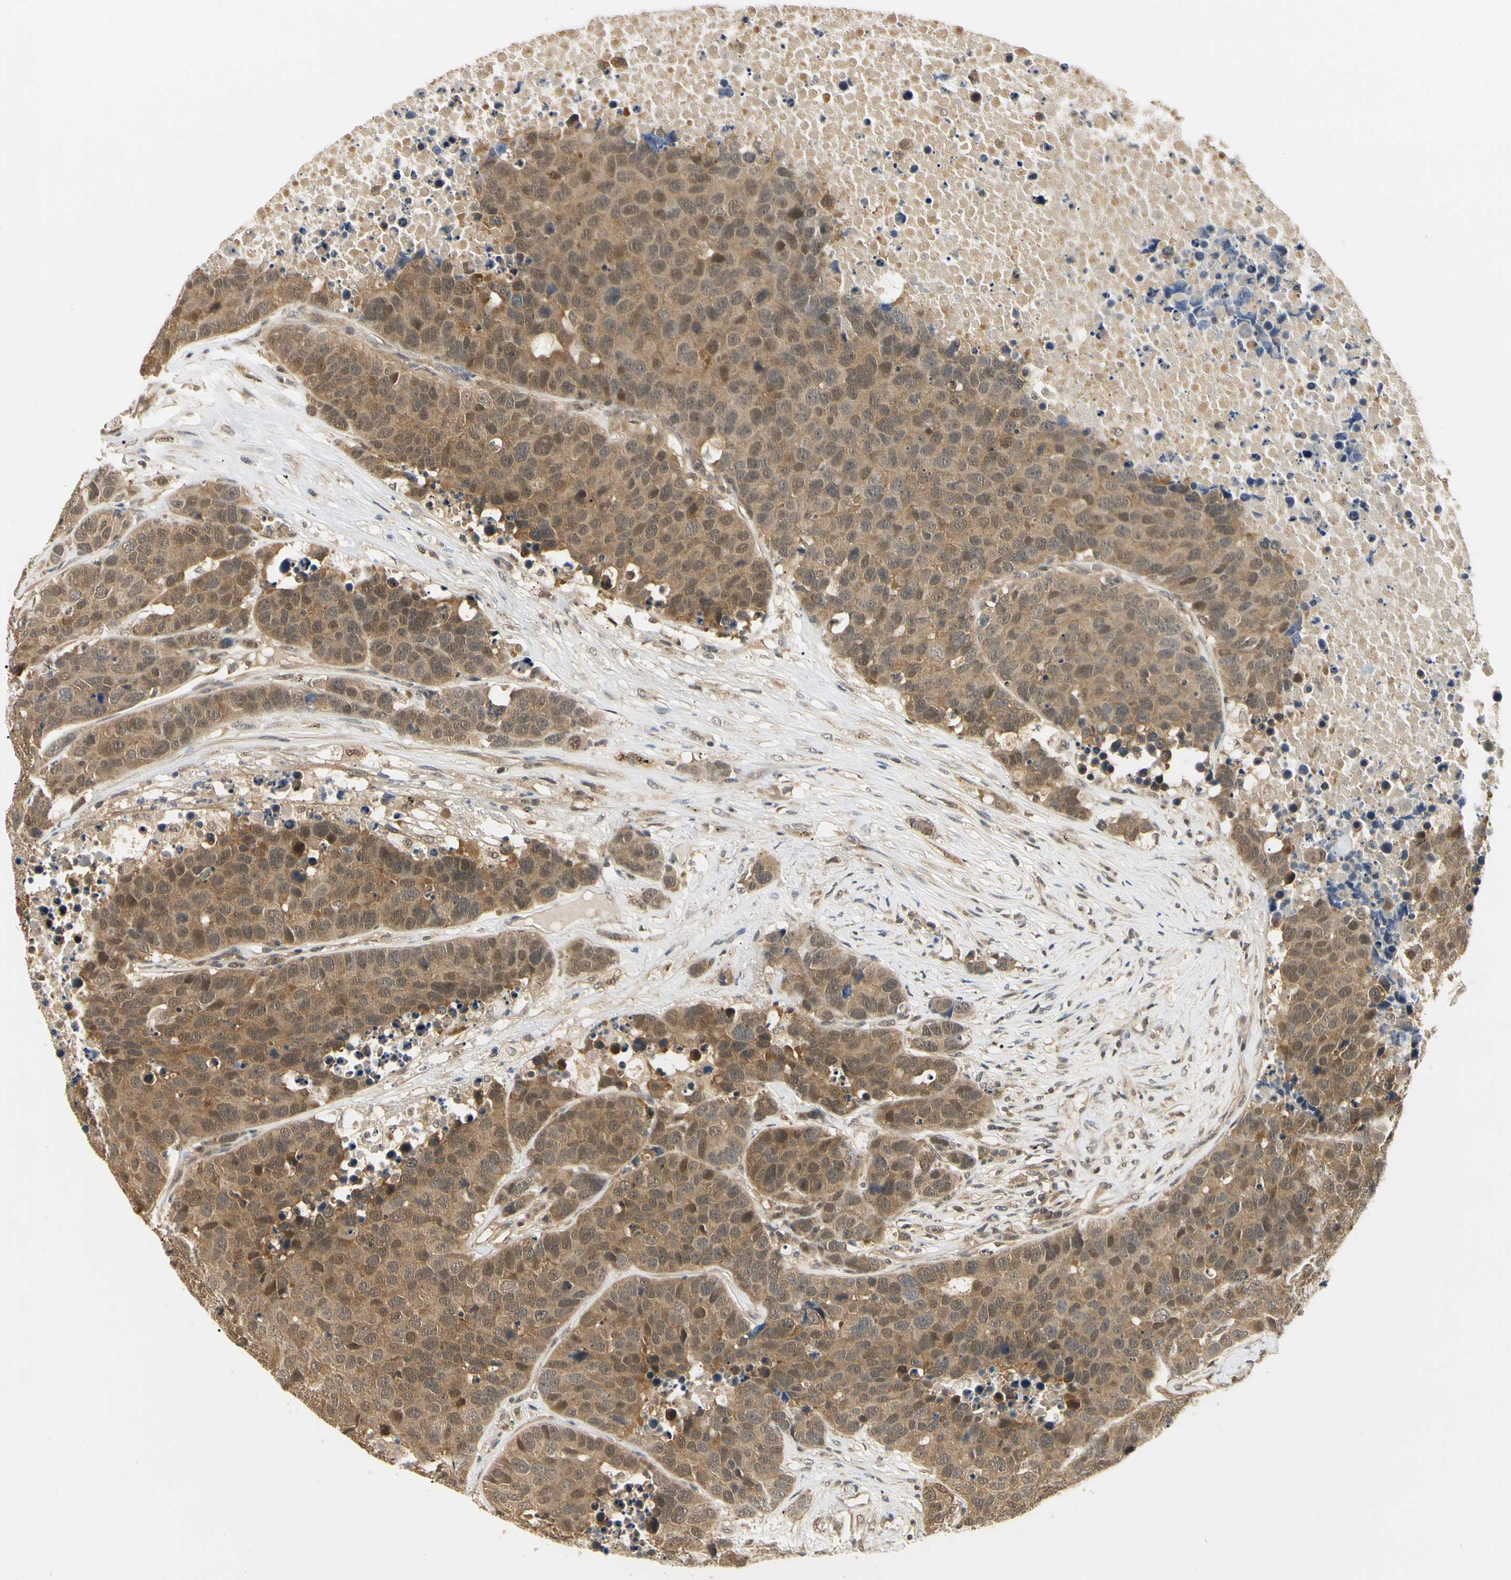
{"staining": {"intensity": "moderate", "quantity": ">75%", "location": "cytoplasmic/membranous,nuclear"}, "tissue": "carcinoid", "cell_type": "Tumor cells", "image_type": "cancer", "snomed": [{"axis": "morphology", "description": "Carcinoid, malignant, NOS"}, {"axis": "topography", "description": "Lung"}], "caption": "About >75% of tumor cells in human carcinoid (malignant) show moderate cytoplasmic/membranous and nuclear protein positivity as visualized by brown immunohistochemical staining.", "gene": "UBE2Z", "patient": {"sex": "male", "age": 60}}